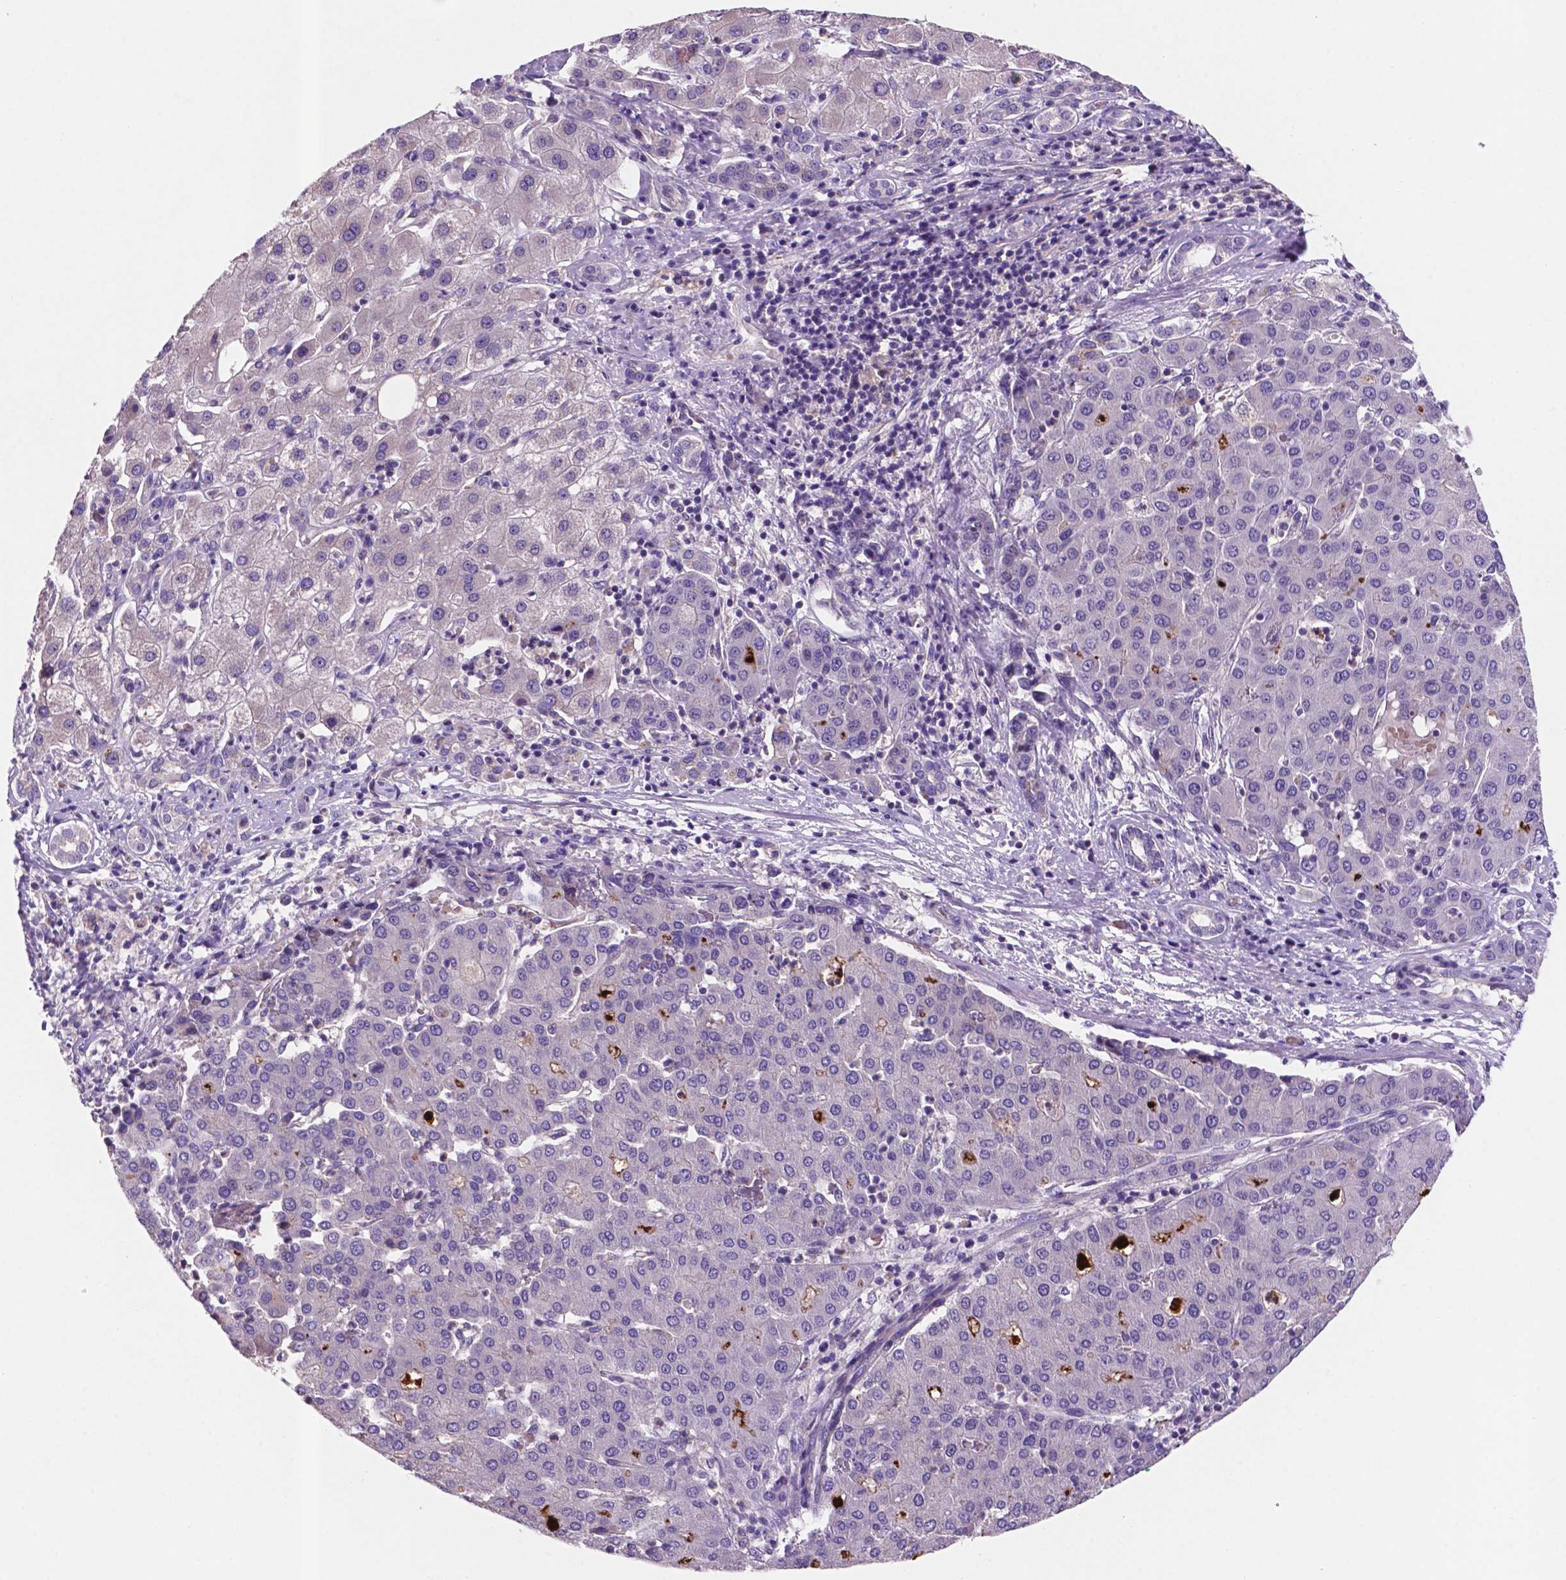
{"staining": {"intensity": "negative", "quantity": "none", "location": "none"}, "tissue": "liver cancer", "cell_type": "Tumor cells", "image_type": "cancer", "snomed": [{"axis": "morphology", "description": "Carcinoma, Hepatocellular, NOS"}, {"axis": "topography", "description": "Liver"}], "caption": "This is an immunohistochemistry histopathology image of hepatocellular carcinoma (liver). There is no expression in tumor cells.", "gene": "TM4SF20", "patient": {"sex": "male", "age": 65}}